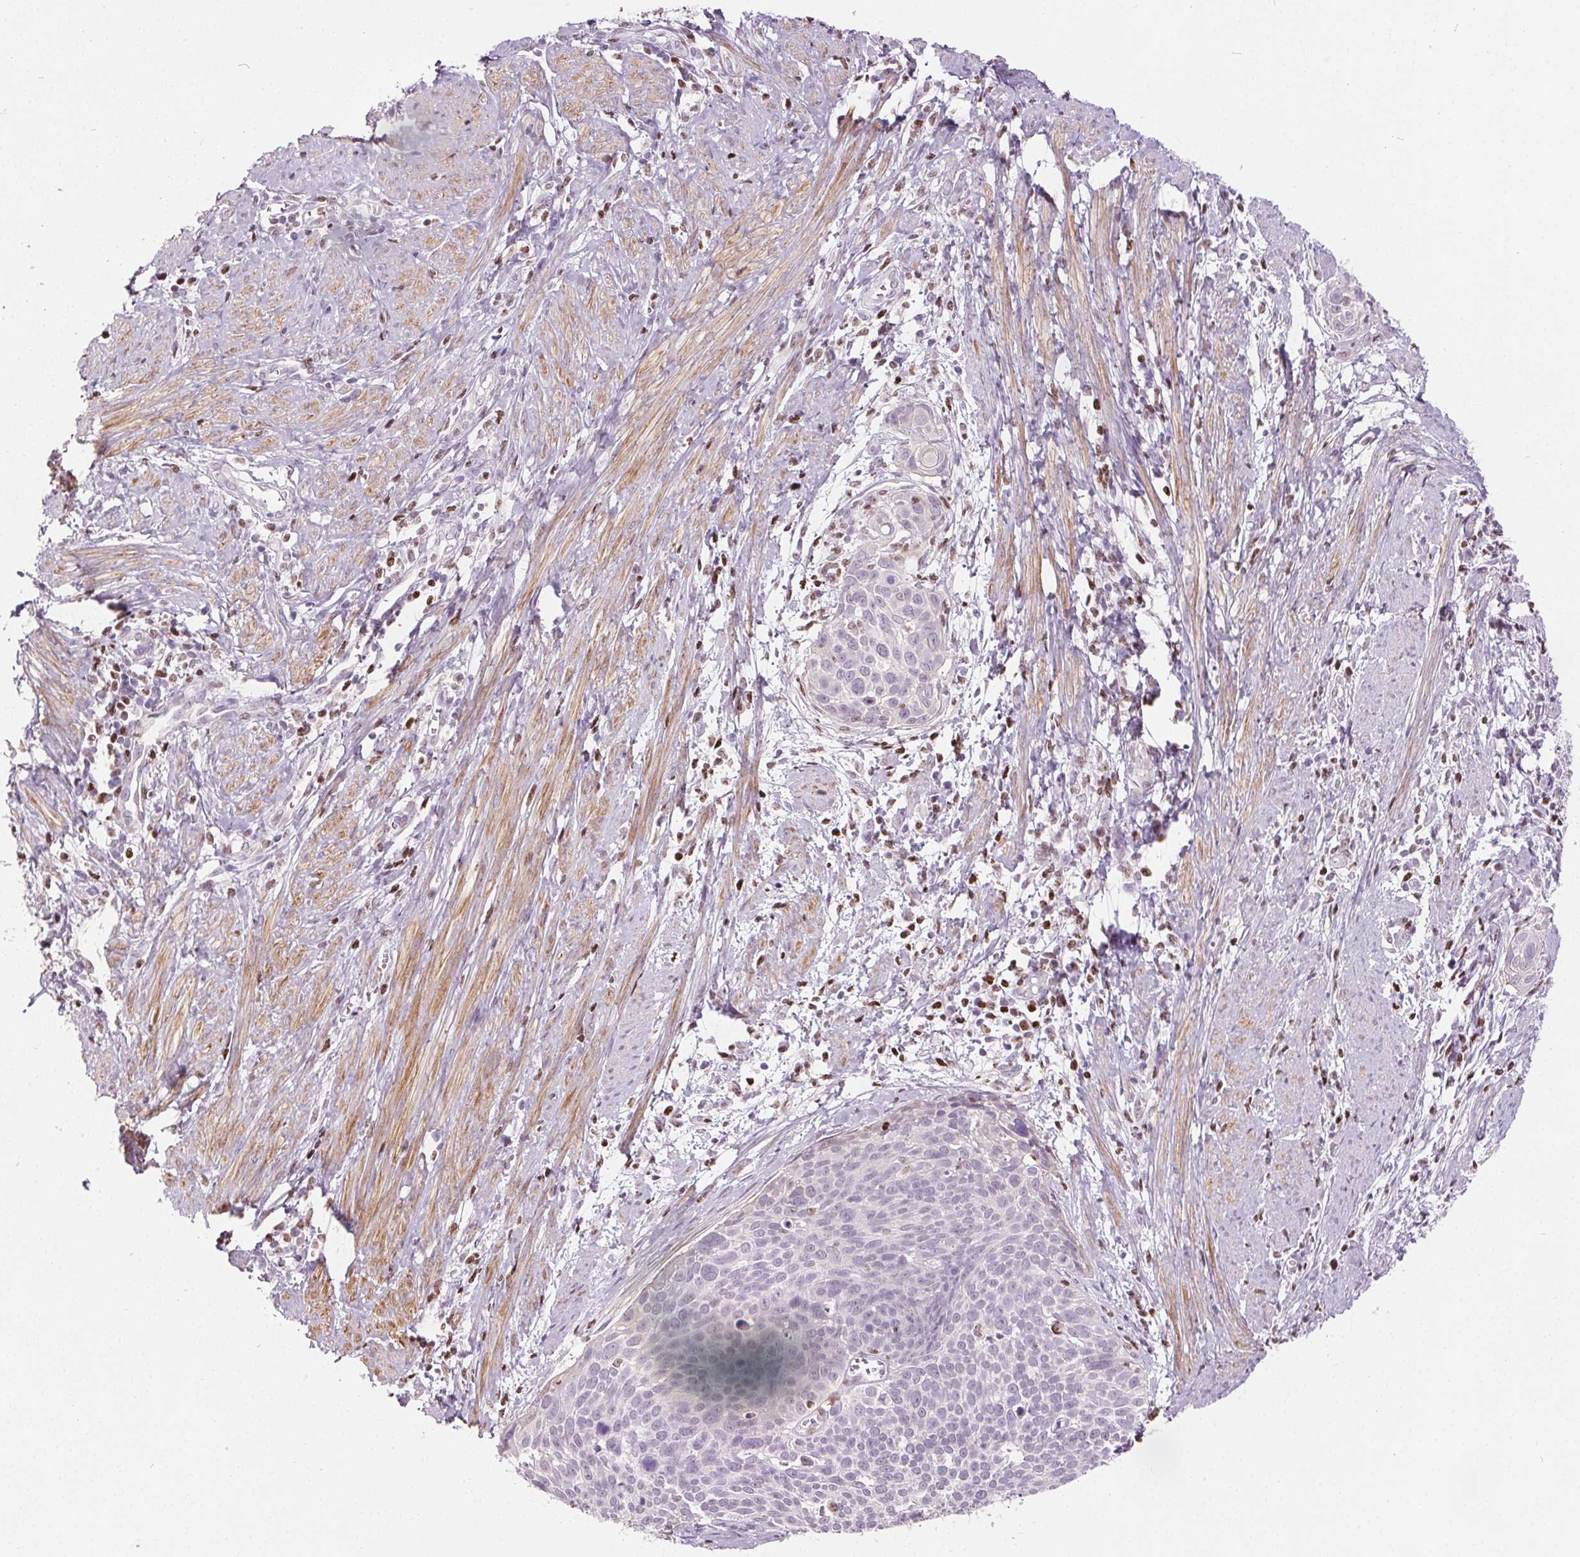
{"staining": {"intensity": "negative", "quantity": "none", "location": "none"}, "tissue": "cervical cancer", "cell_type": "Tumor cells", "image_type": "cancer", "snomed": [{"axis": "morphology", "description": "Squamous cell carcinoma, NOS"}, {"axis": "topography", "description": "Cervix"}], "caption": "Tumor cells are negative for brown protein staining in cervical cancer (squamous cell carcinoma).", "gene": "ISLR2", "patient": {"sex": "female", "age": 39}}